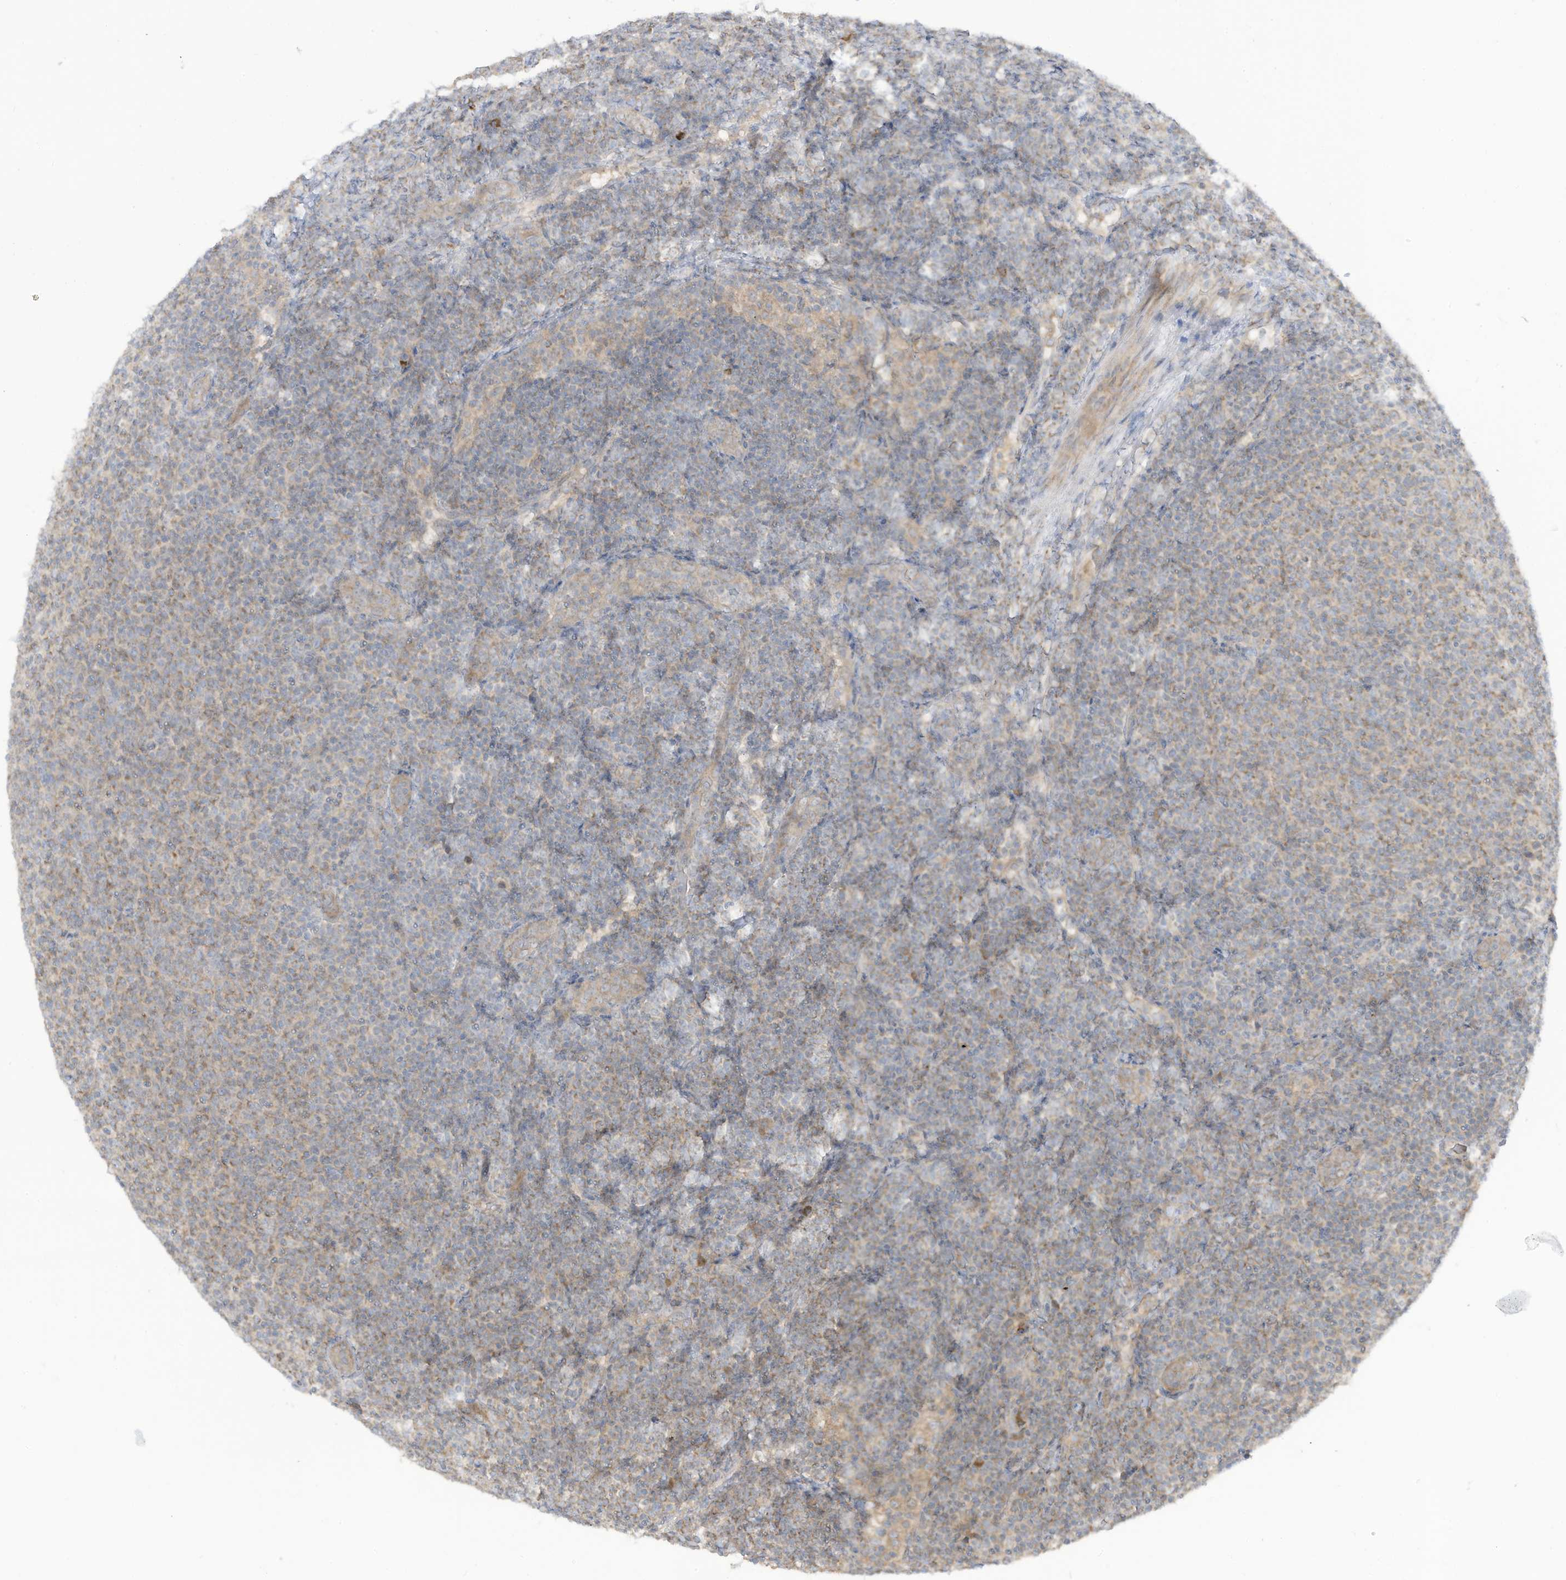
{"staining": {"intensity": "weak", "quantity": "25%-75%", "location": "cytoplasmic/membranous"}, "tissue": "lymphoma", "cell_type": "Tumor cells", "image_type": "cancer", "snomed": [{"axis": "morphology", "description": "Malignant lymphoma, non-Hodgkin's type, Low grade"}, {"axis": "topography", "description": "Lymph node"}], "caption": "Lymphoma stained for a protein reveals weak cytoplasmic/membranous positivity in tumor cells.", "gene": "LRRN2", "patient": {"sex": "male", "age": 66}}